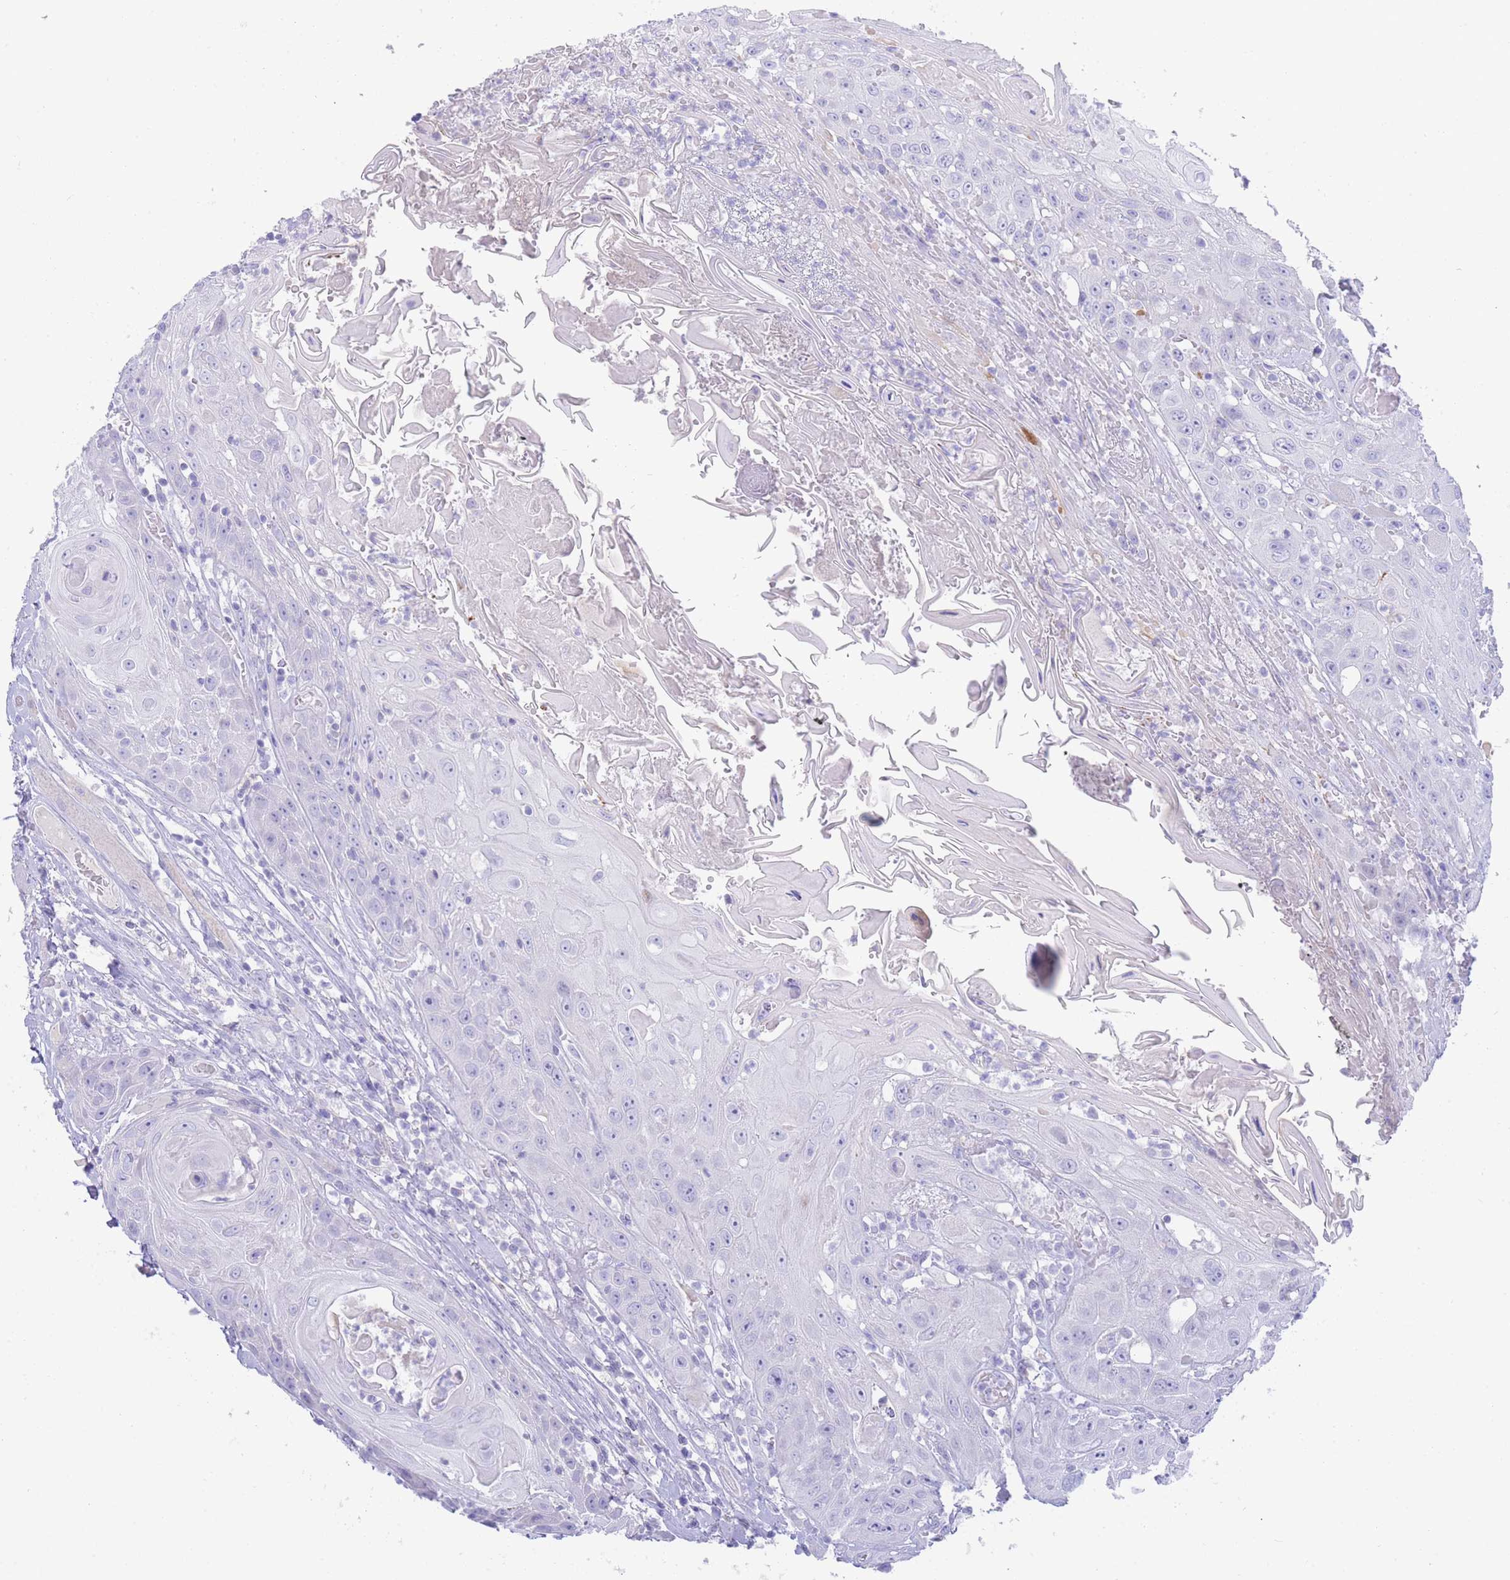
{"staining": {"intensity": "negative", "quantity": "none", "location": "none"}, "tissue": "head and neck cancer", "cell_type": "Tumor cells", "image_type": "cancer", "snomed": [{"axis": "morphology", "description": "Squamous cell carcinoma, NOS"}, {"axis": "topography", "description": "Head-Neck"}], "caption": "The image demonstrates no significant positivity in tumor cells of squamous cell carcinoma (head and neck).", "gene": "LRRC37A", "patient": {"sex": "female", "age": 59}}